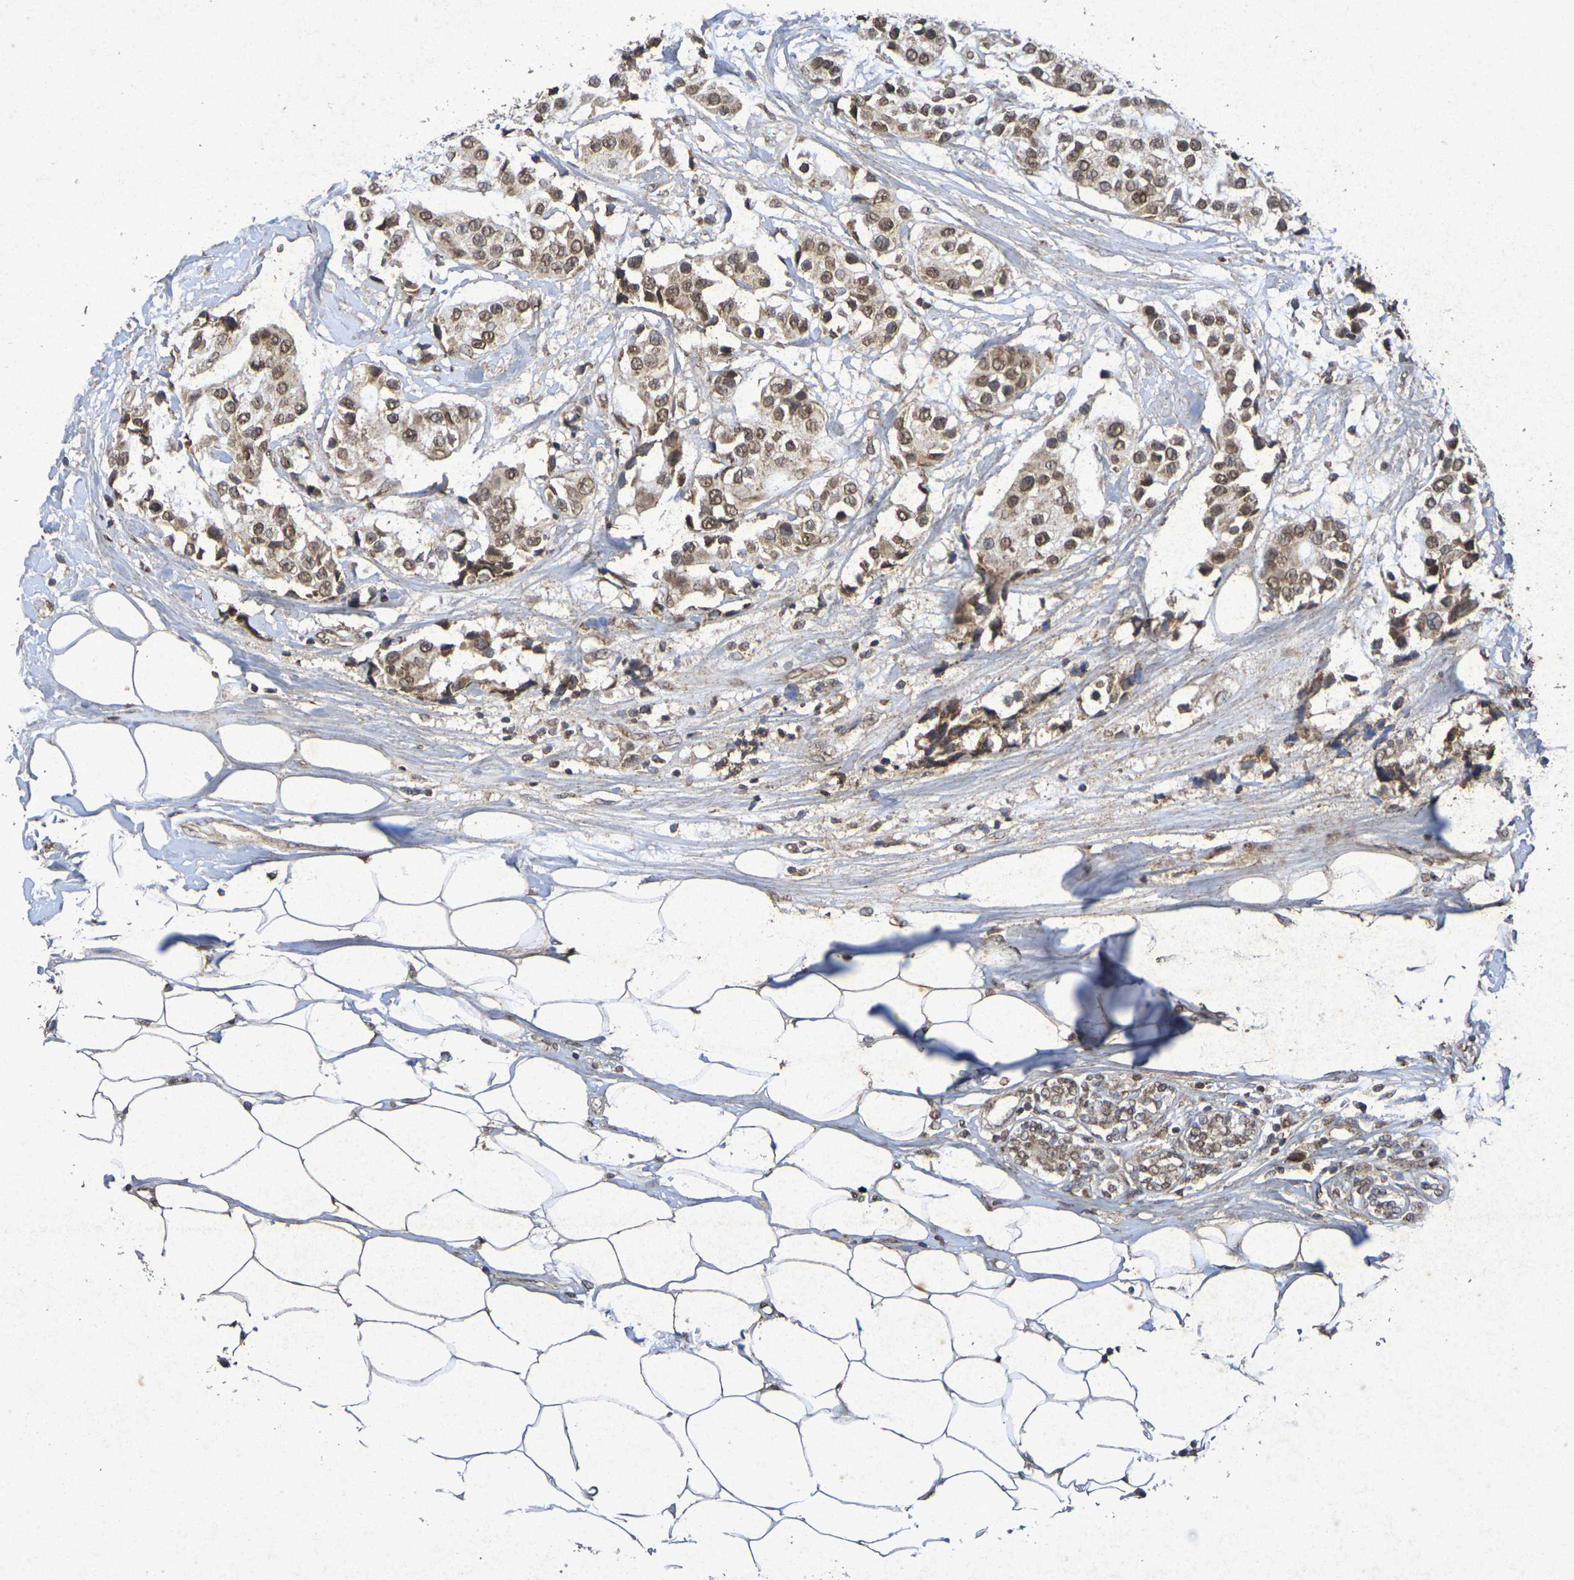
{"staining": {"intensity": "moderate", "quantity": ">75%", "location": "cytoplasmic/membranous,nuclear"}, "tissue": "breast cancer", "cell_type": "Tumor cells", "image_type": "cancer", "snomed": [{"axis": "morphology", "description": "Normal tissue, NOS"}, {"axis": "morphology", "description": "Duct carcinoma"}, {"axis": "topography", "description": "Breast"}], "caption": "IHC of human breast infiltrating ductal carcinoma demonstrates medium levels of moderate cytoplasmic/membranous and nuclear positivity in about >75% of tumor cells.", "gene": "GUCY1A2", "patient": {"sex": "female", "age": 39}}